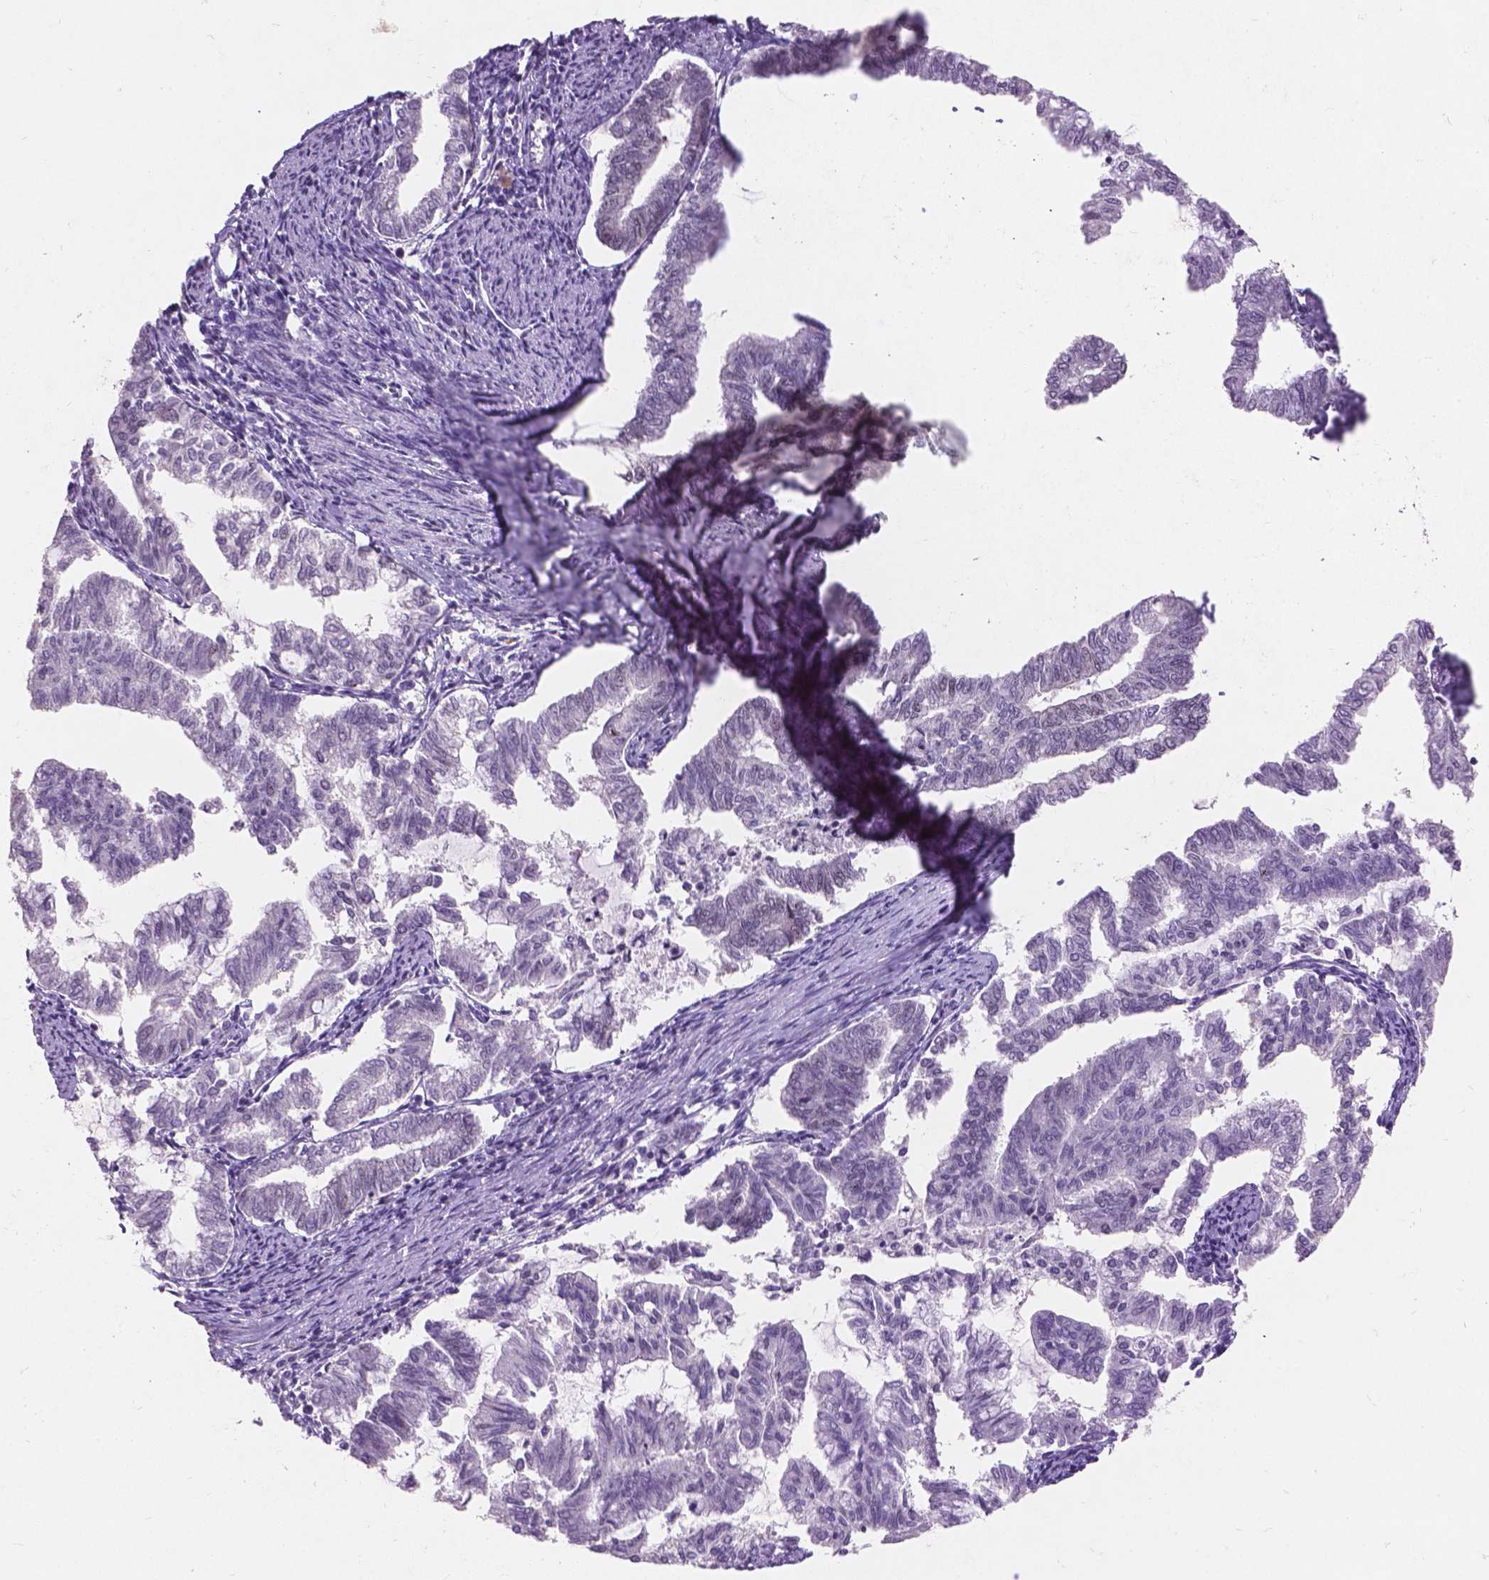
{"staining": {"intensity": "negative", "quantity": "none", "location": "none"}, "tissue": "endometrial cancer", "cell_type": "Tumor cells", "image_type": "cancer", "snomed": [{"axis": "morphology", "description": "Adenocarcinoma, NOS"}, {"axis": "topography", "description": "Endometrium"}], "caption": "Tumor cells show no significant protein expression in adenocarcinoma (endometrial). Brightfield microscopy of IHC stained with DAB (brown) and hematoxylin (blue), captured at high magnification.", "gene": "COIL", "patient": {"sex": "female", "age": 79}}